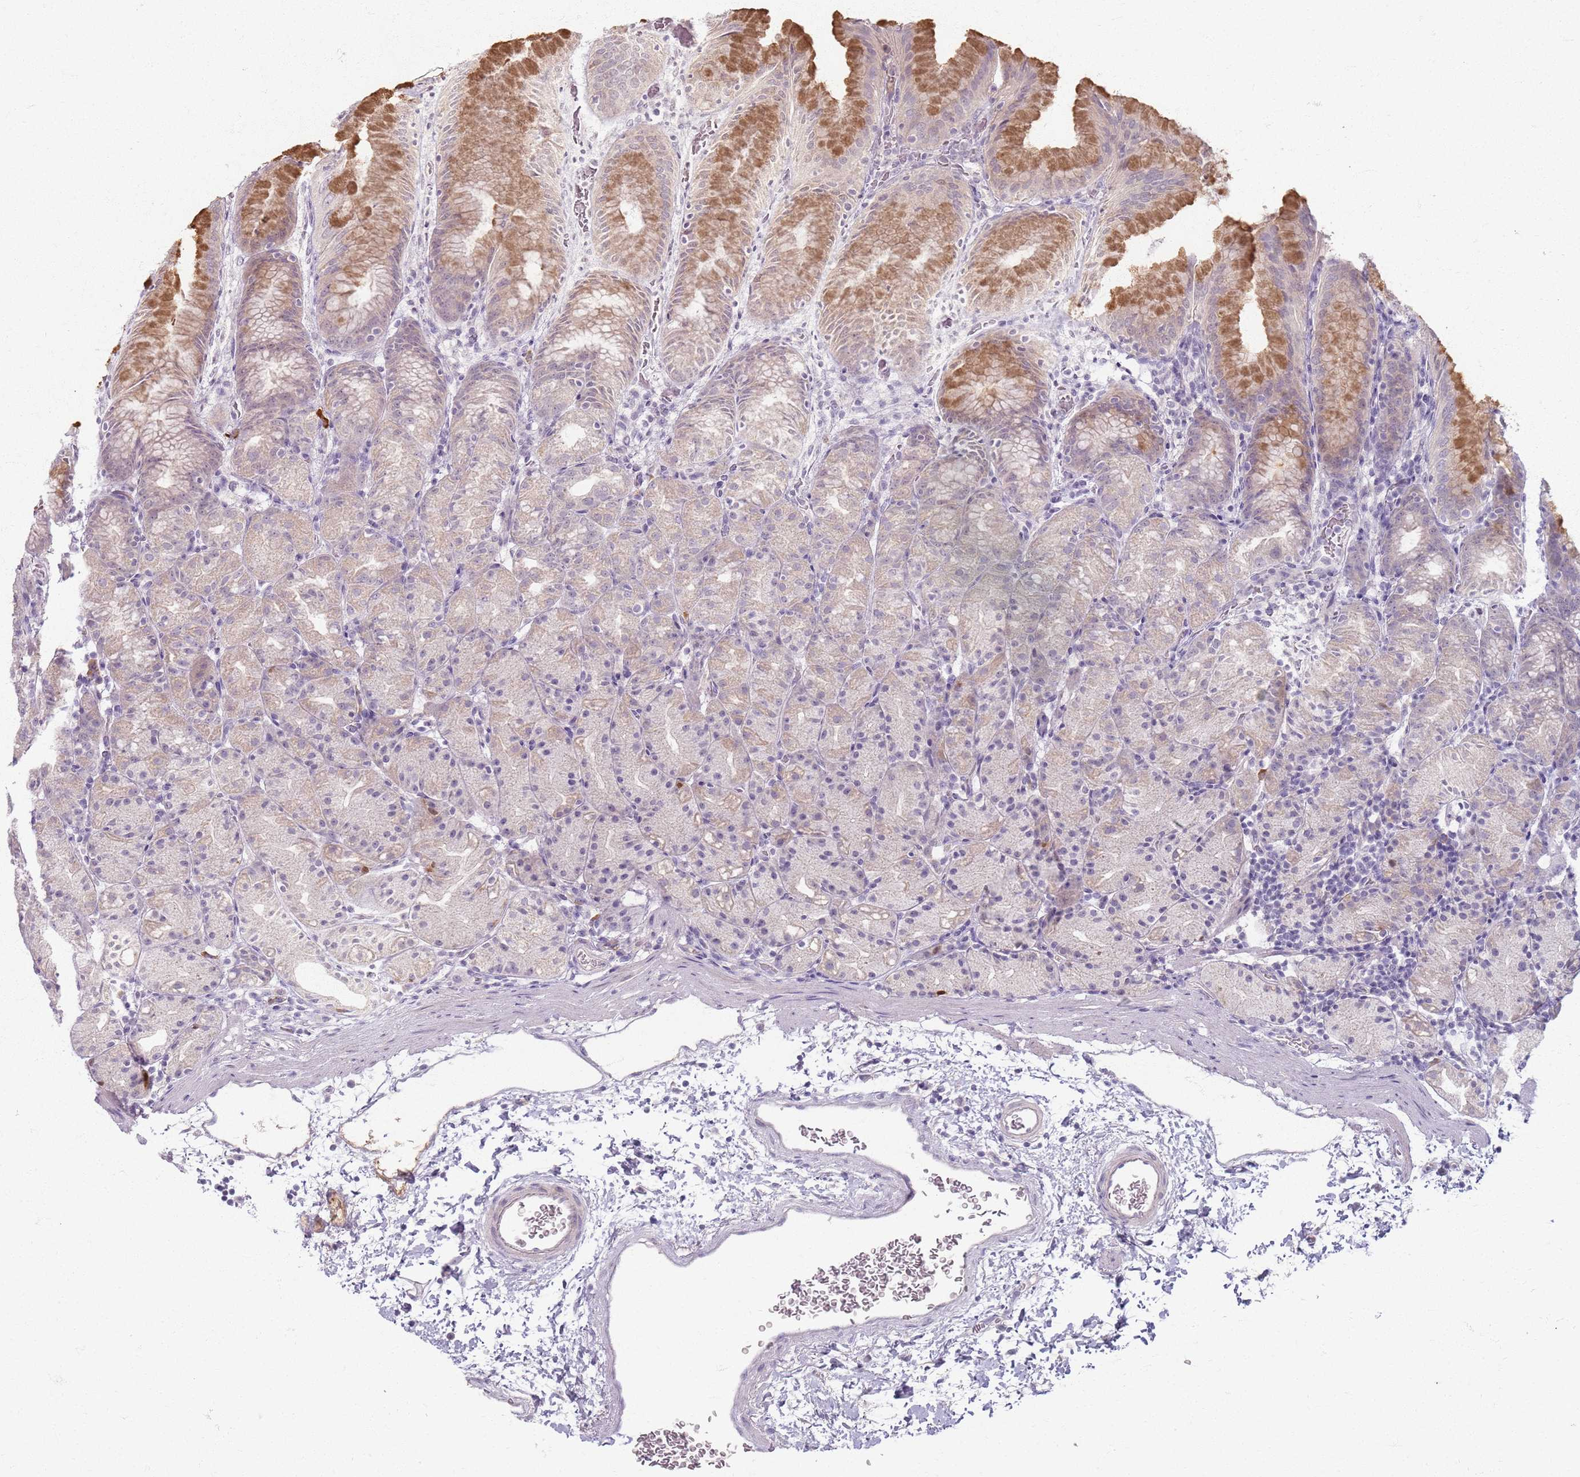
{"staining": {"intensity": "strong", "quantity": "<25%", "location": "cytoplasmic/membranous"}, "tissue": "stomach", "cell_type": "Glandular cells", "image_type": "normal", "snomed": [{"axis": "morphology", "description": "Normal tissue, NOS"}, {"axis": "topography", "description": "Stomach, upper"}], "caption": "DAB (3,3'-diaminobenzidine) immunohistochemical staining of benign human stomach reveals strong cytoplasmic/membranous protein expression in about <25% of glandular cells. (IHC, brightfield microscopy, high magnification).", "gene": "CRIPT", "patient": {"sex": "male", "age": 48}}